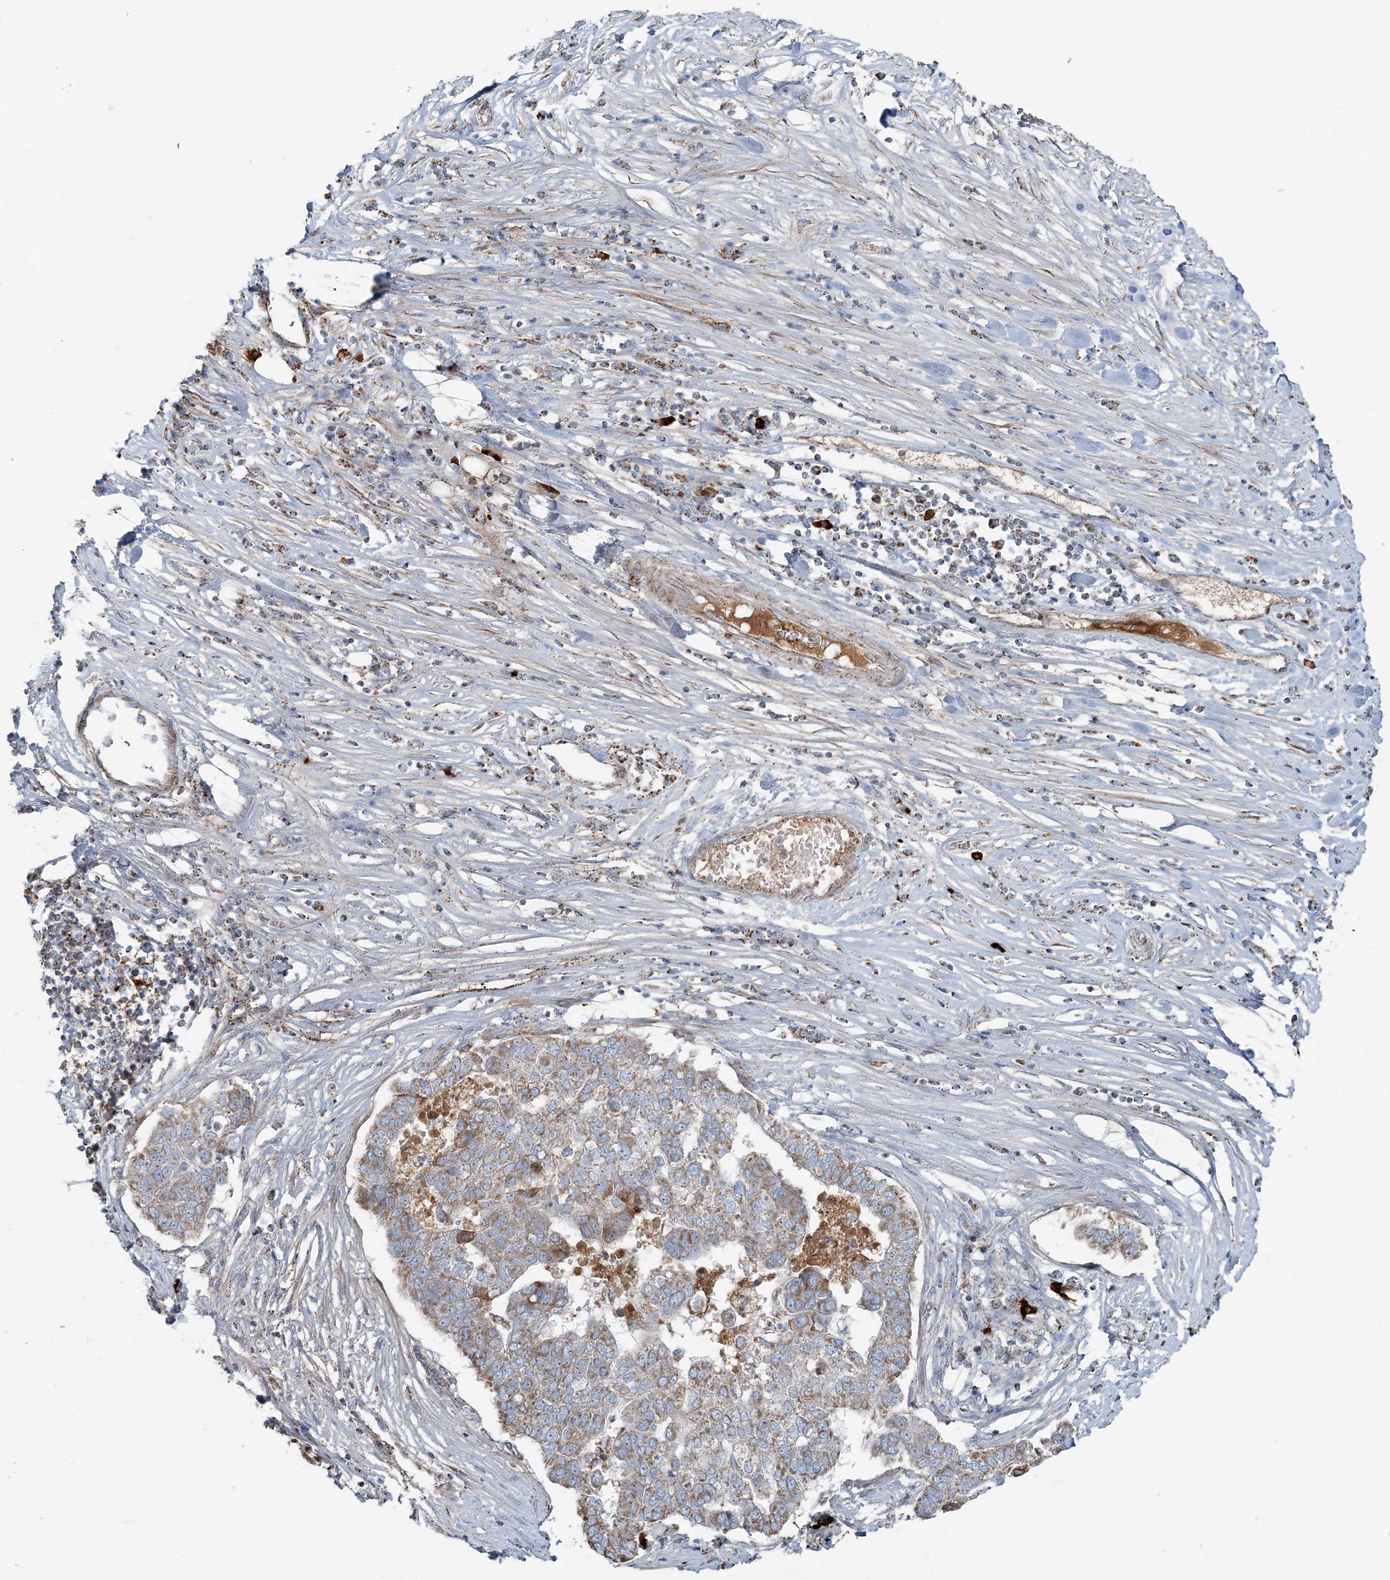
{"staining": {"intensity": "moderate", "quantity": ">75%", "location": "cytoplasmic/membranous"}, "tissue": "pancreatic cancer", "cell_type": "Tumor cells", "image_type": "cancer", "snomed": [{"axis": "morphology", "description": "Adenocarcinoma, NOS"}, {"axis": "topography", "description": "Pancreas"}], "caption": "Immunohistochemical staining of adenocarcinoma (pancreatic) demonstrates medium levels of moderate cytoplasmic/membranous staining in about >75% of tumor cells. (IHC, brightfield microscopy, high magnification).", "gene": "SLC22A16", "patient": {"sex": "female", "age": 61}}